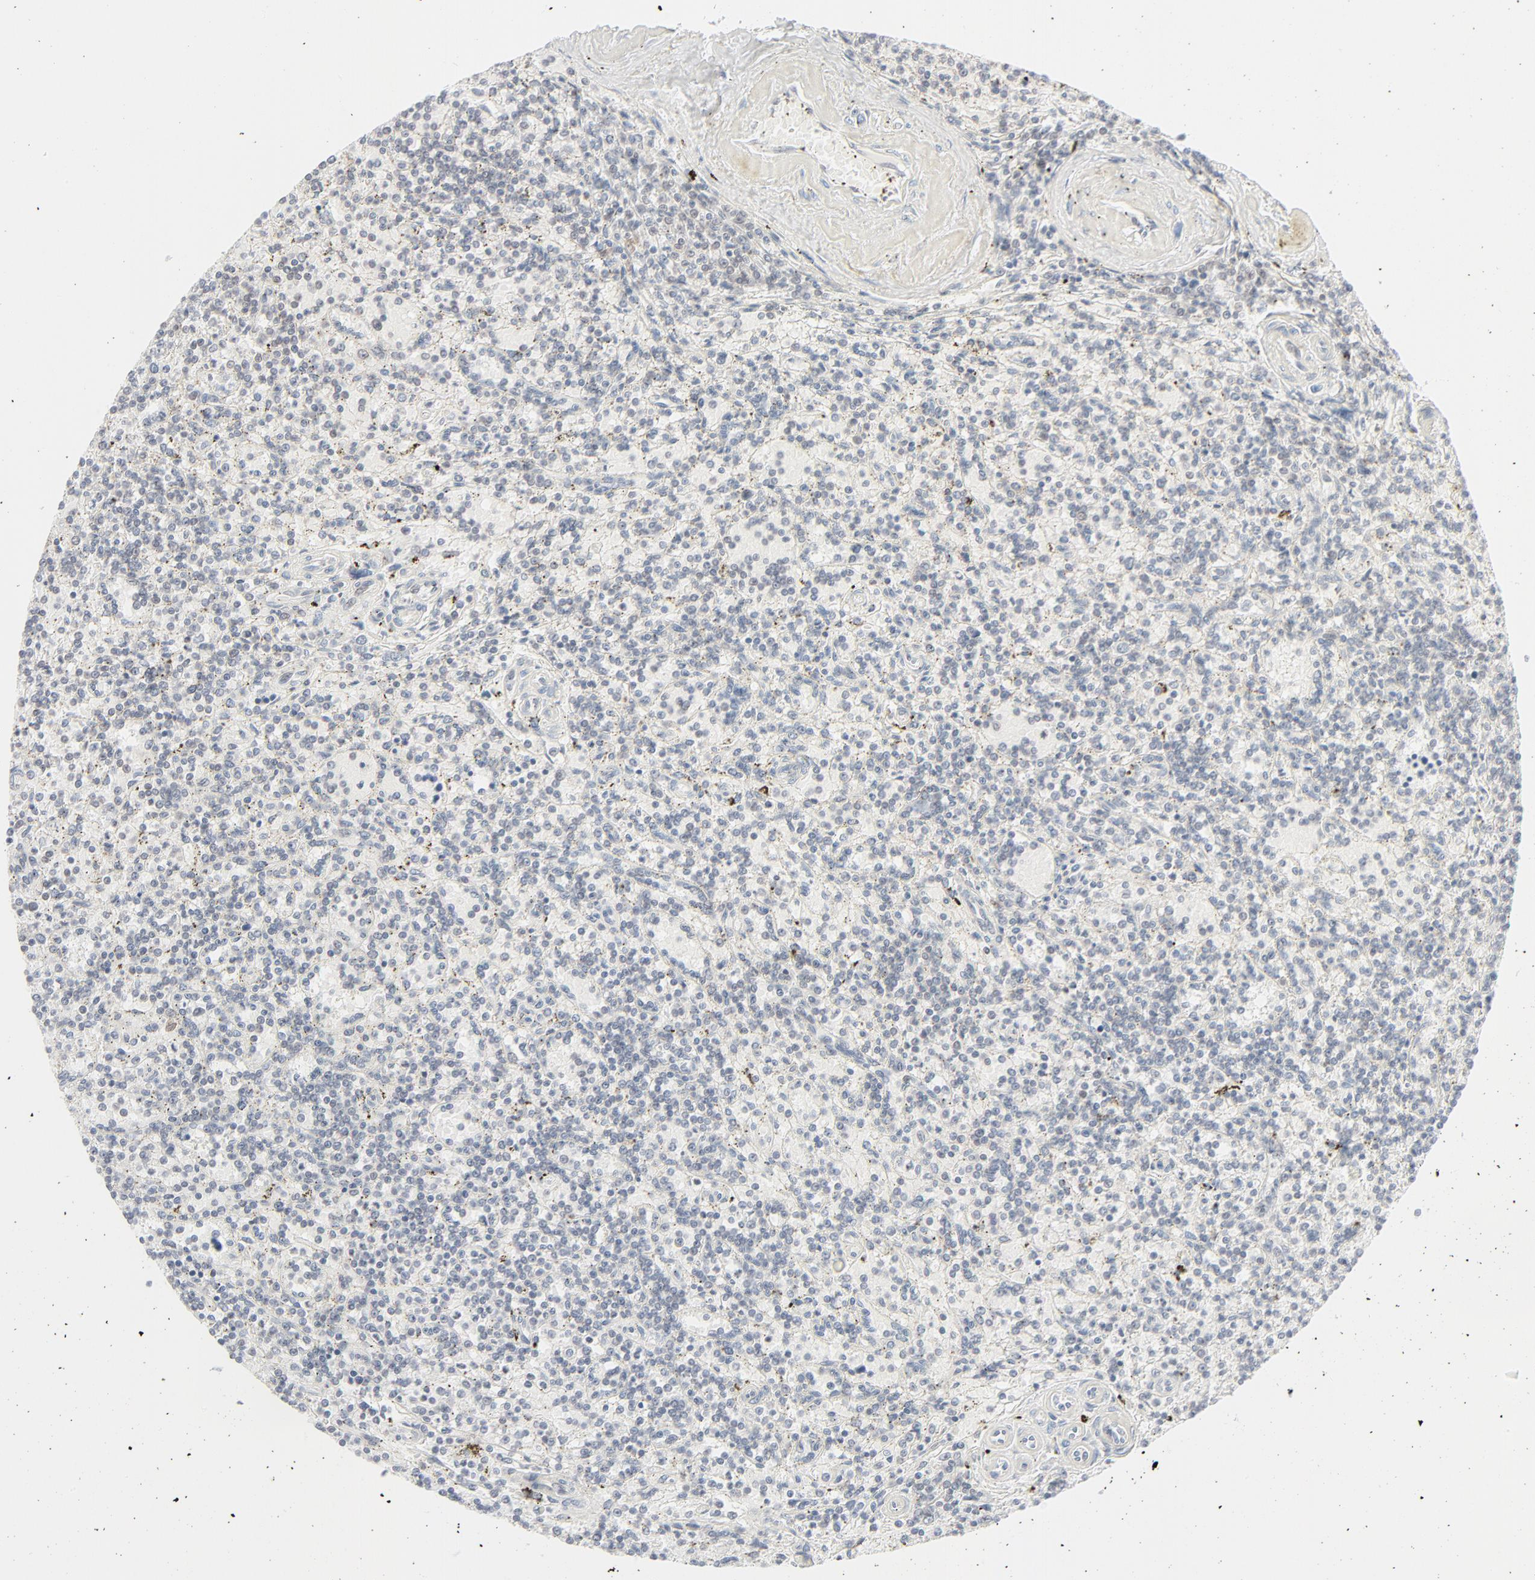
{"staining": {"intensity": "negative", "quantity": "none", "location": "none"}, "tissue": "lymphoma", "cell_type": "Tumor cells", "image_type": "cancer", "snomed": [{"axis": "morphology", "description": "Malignant lymphoma, non-Hodgkin's type, Low grade"}, {"axis": "topography", "description": "Spleen"}], "caption": "The micrograph displays no significant staining in tumor cells of low-grade malignant lymphoma, non-Hodgkin's type.", "gene": "MAD1L1", "patient": {"sex": "male", "age": 73}}